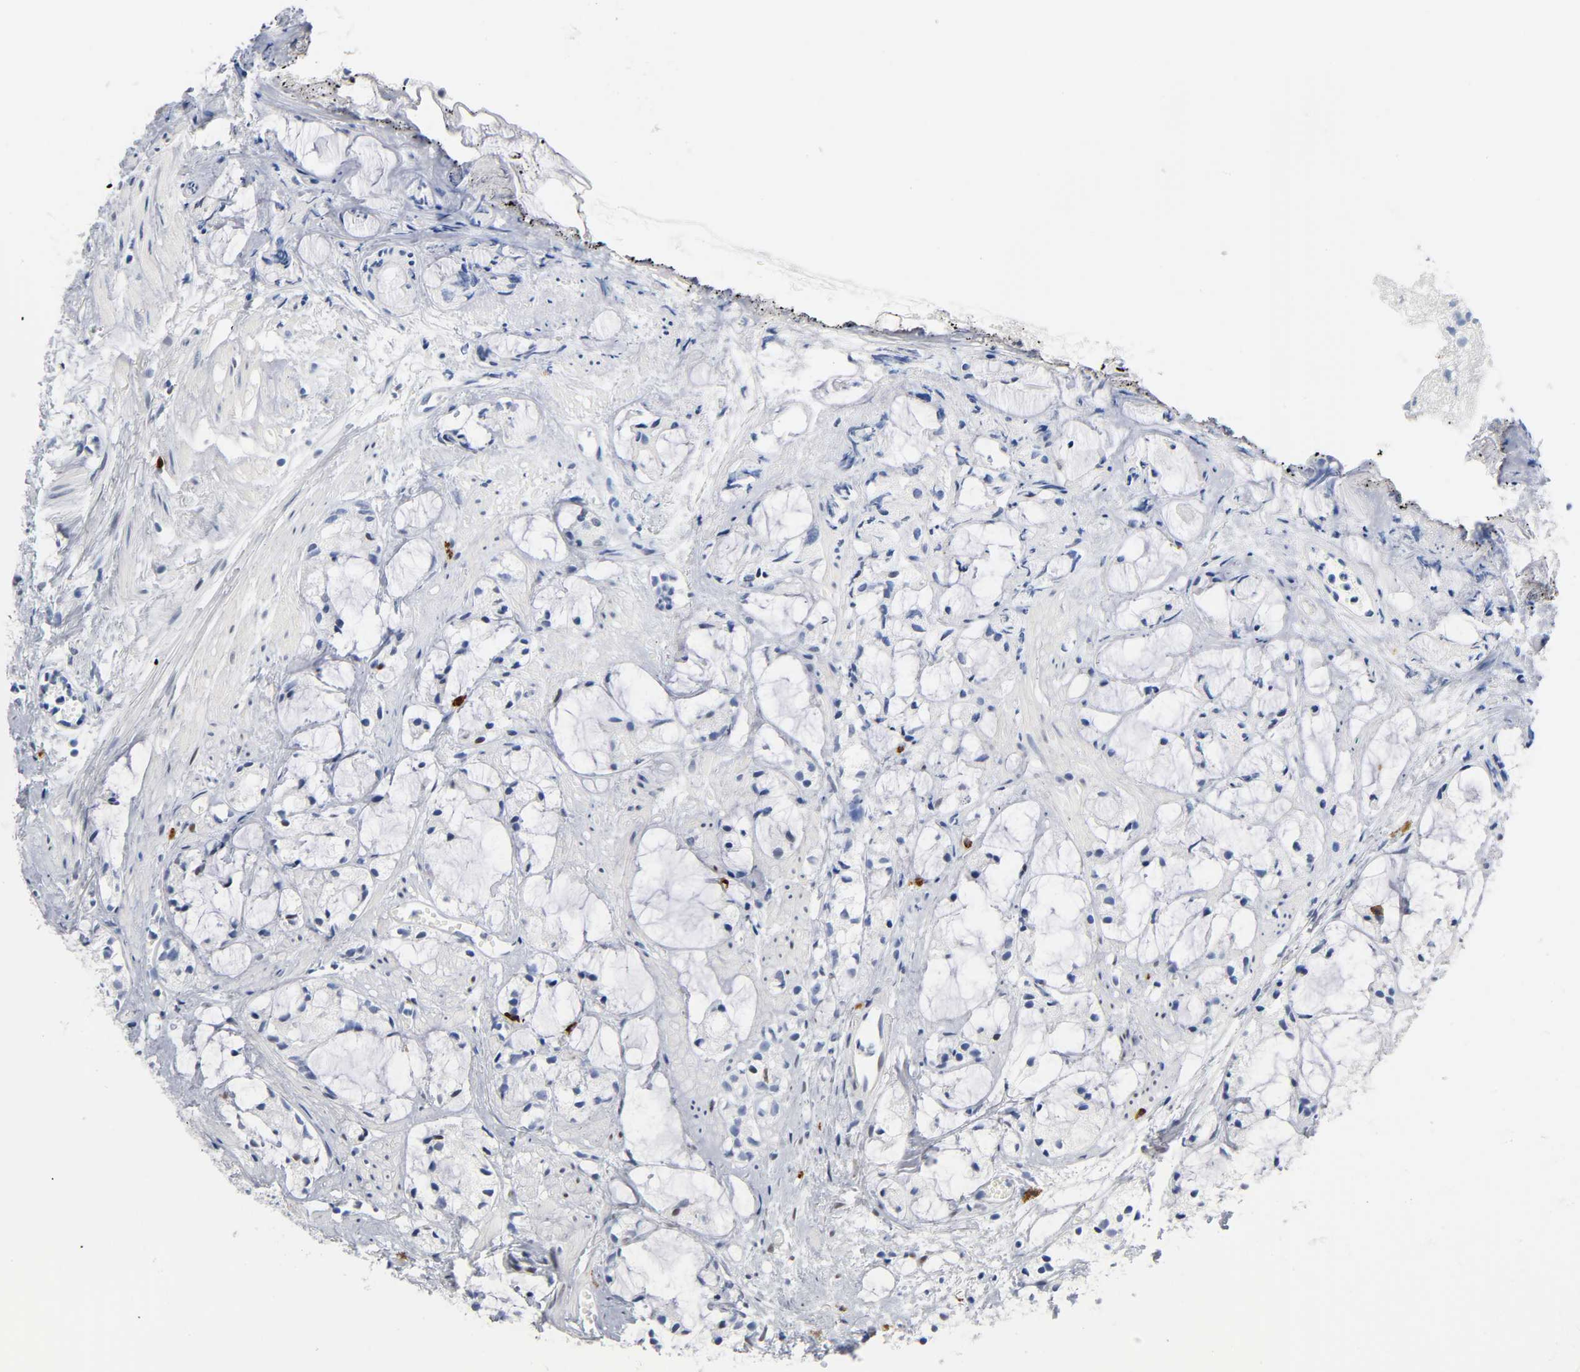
{"staining": {"intensity": "negative", "quantity": "none", "location": "none"}, "tissue": "prostate cancer", "cell_type": "Tumor cells", "image_type": "cancer", "snomed": [{"axis": "morphology", "description": "Adenocarcinoma, High grade"}, {"axis": "topography", "description": "Prostate"}], "caption": "A high-resolution image shows IHC staining of prostate cancer (high-grade adenocarcinoma), which displays no significant staining in tumor cells.", "gene": "NAB2", "patient": {"sex": "male", "age": 85}}